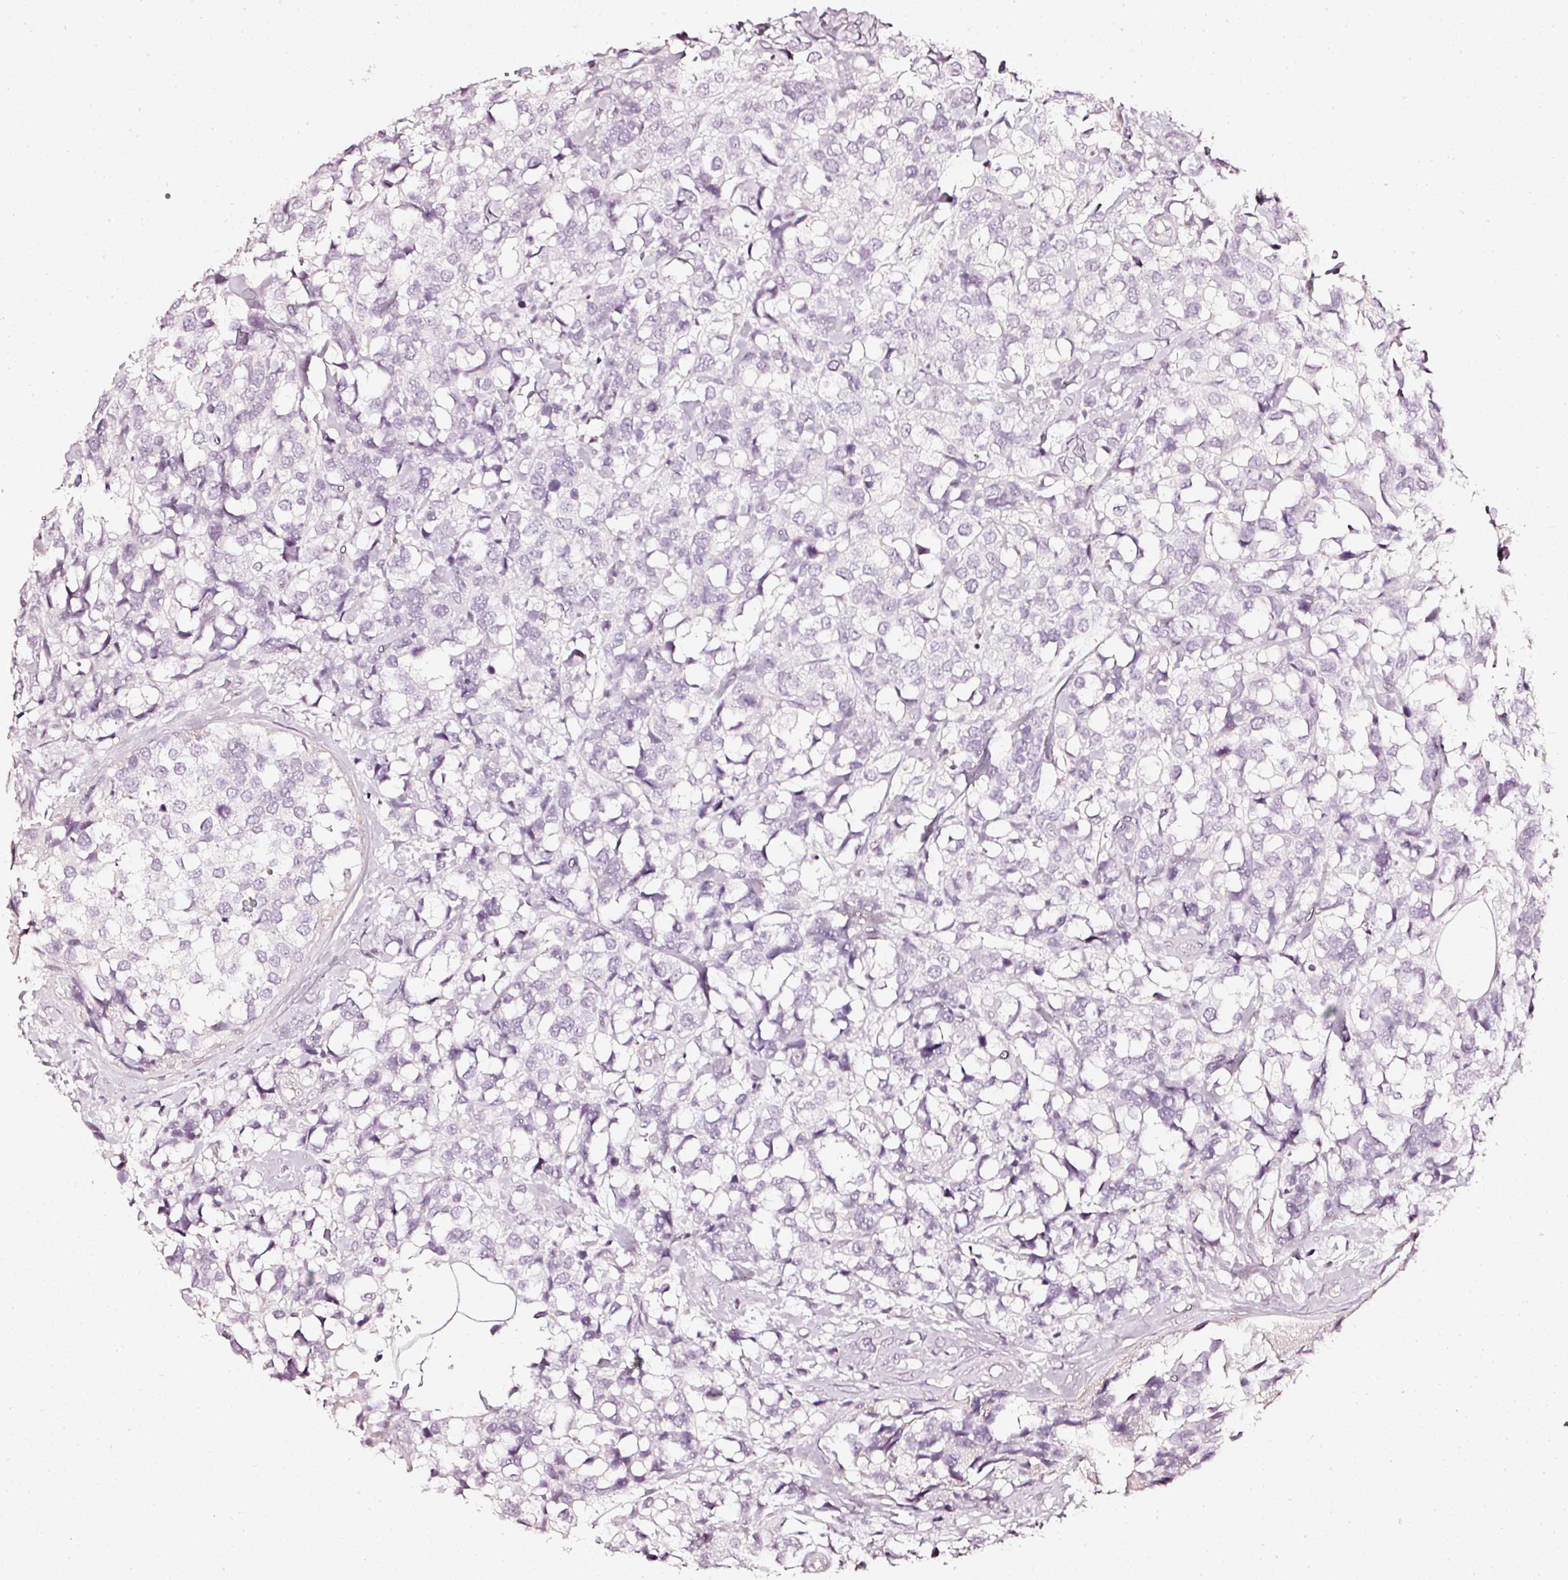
{"staining": {"intensity": "negative", "quantity": "none", "location": "none"}, "tissue": "breast cancer", "cell_type": "Tumor cells", "image_type": "cancer", "snomed": [{"axis": "morphology", "description": "Lobular carcinoma"}, {"axis": "topography", "description": "Breast"}], "caption": "Tumor cells show no significant protein staining in breast cancer (lobular carcinoma).", "gene": "CNP", "patient": {"sex": "female", "age": 59}}